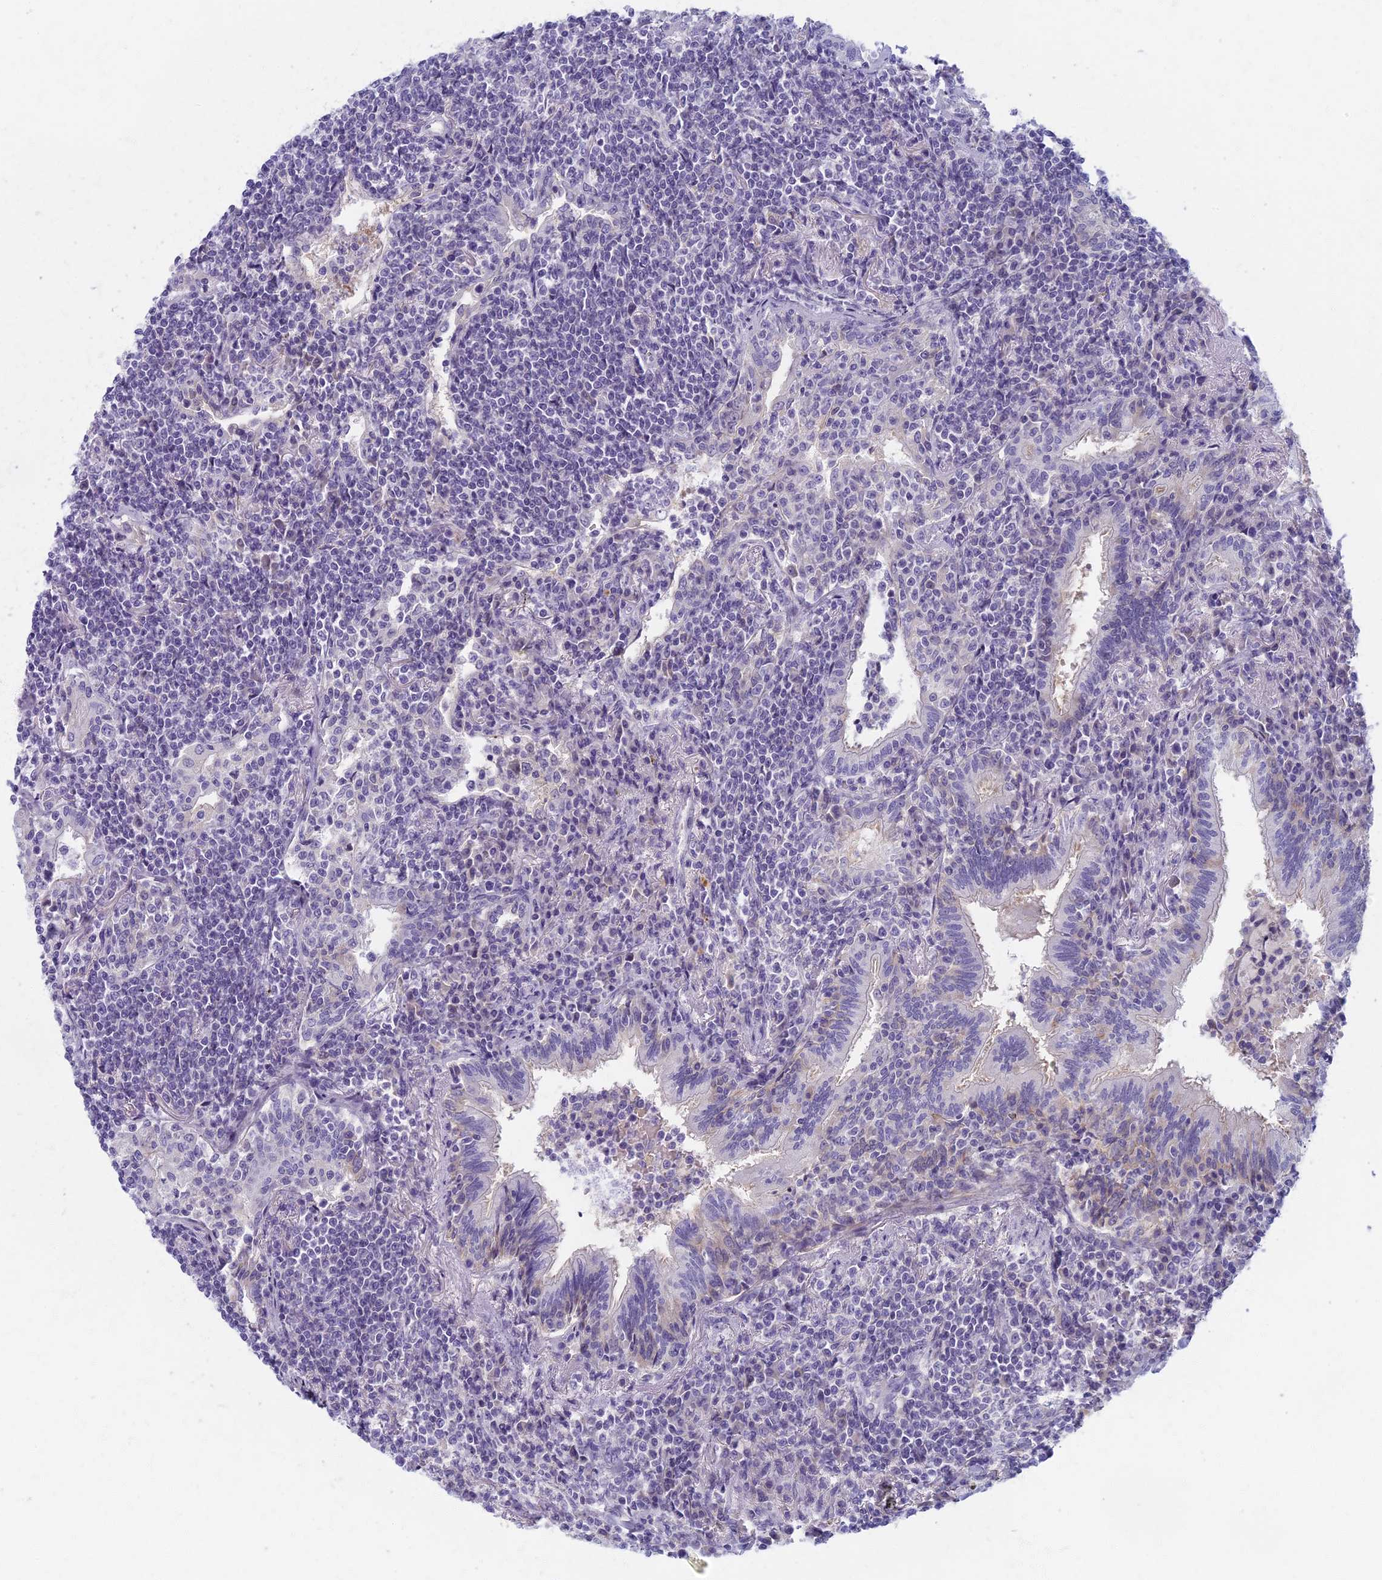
{"staining": {"intensity": "negative", "quantity": "none", "location": "none"}, "tissue": "lymphoma", "cell_type": "Tumor cells", "image_type": "cancer", "snomed": [{"axis": "morphology", "description": "Malignant lymphoma, non-Hodgkin's type, Low grade"}, {"axis": "topography", "description": "Lung"}], "caption": "Histopathology image shows no significant protein staining in tumor cells of malignant lymphoma, non-Hodgkin's type (low-grade).", "gene": "AP4E1", "patient": {"sex": "female", "age": 71}}